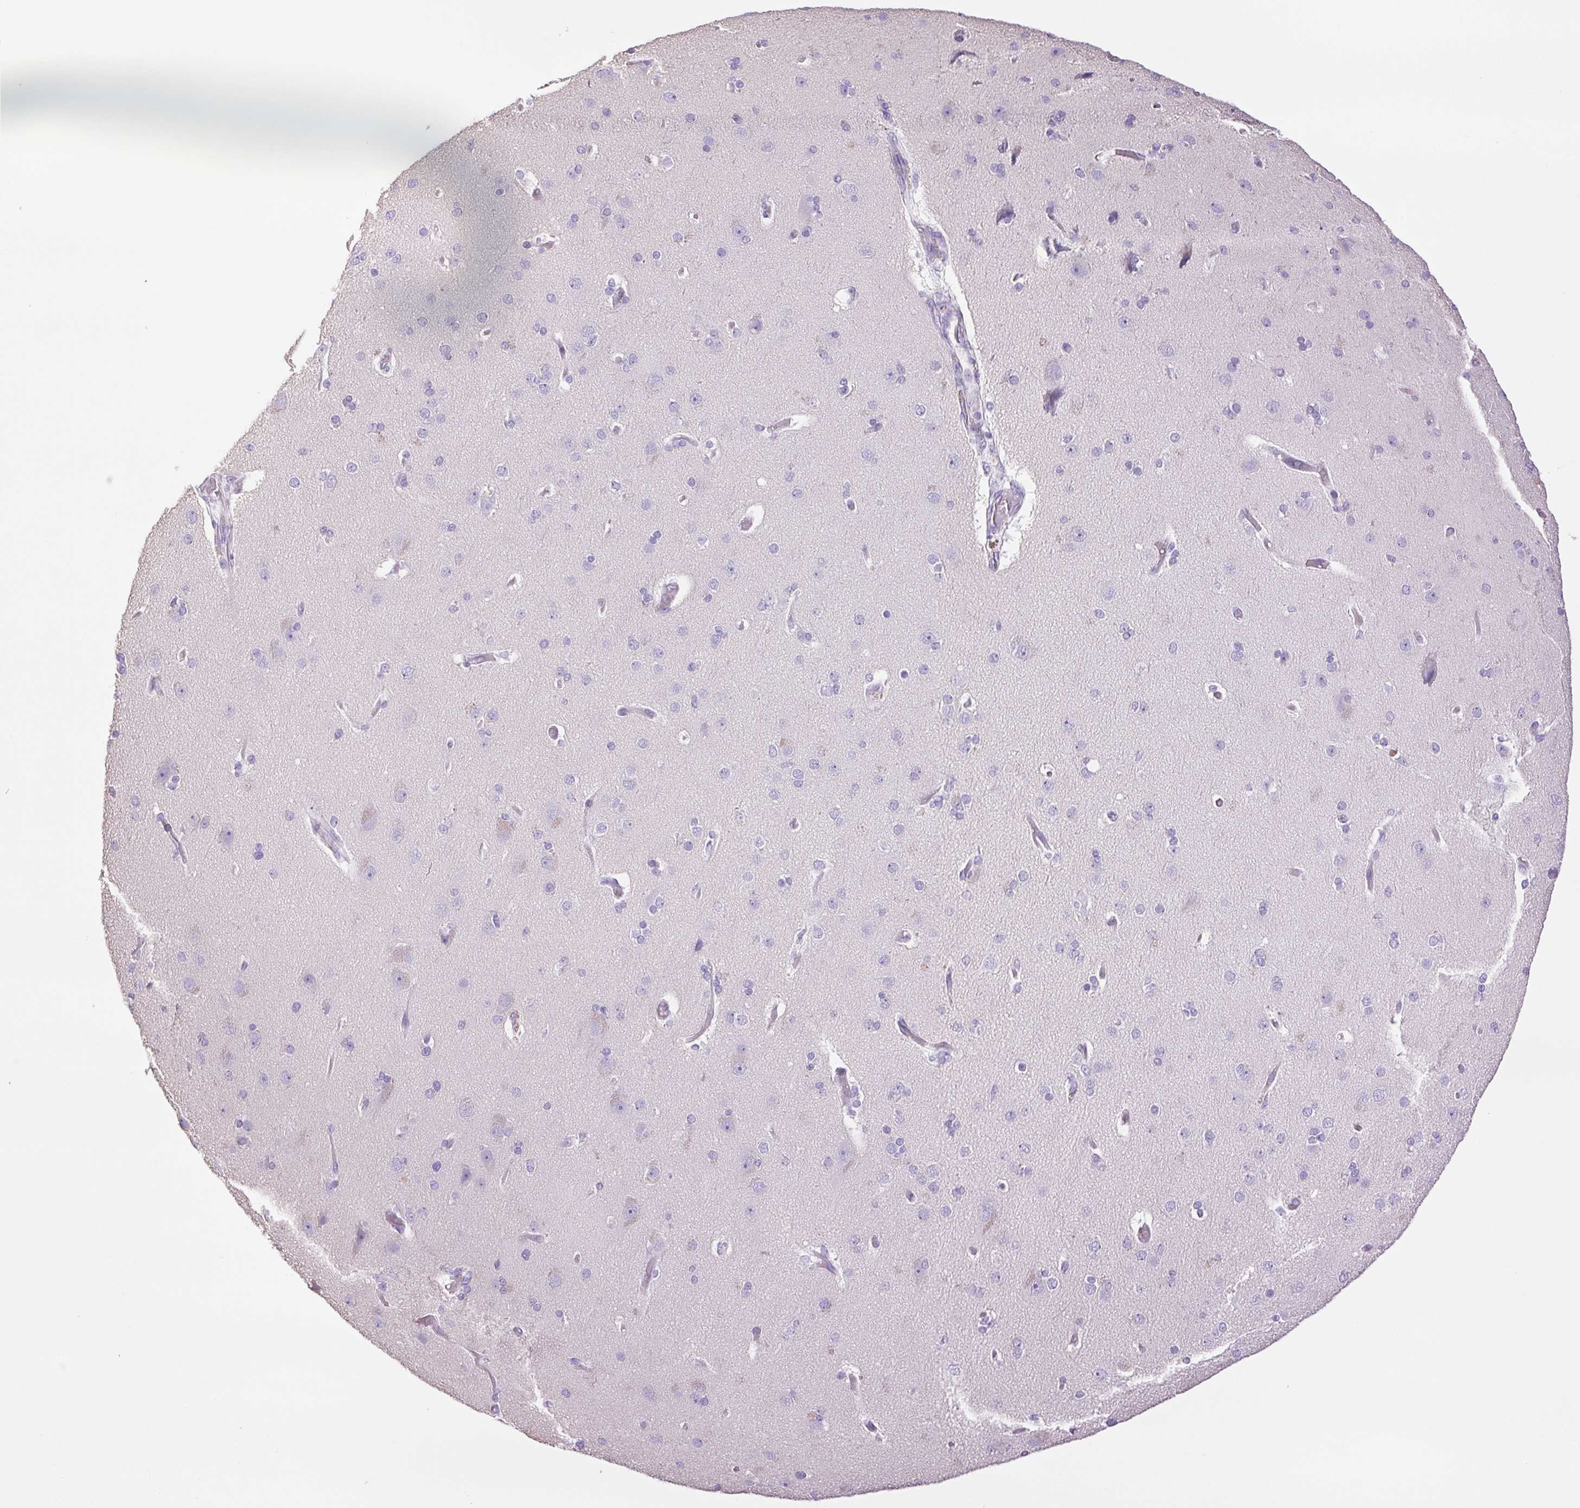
{"staining": {"intensity": "negative", "quantity": "none", "location": "none"}, "tissue": "cerebral cortex", "cell_type": "Endothelial cells", "image_type": "normal", "snomed": [{"axis": "morphology", "description": "Normal tissue, NOS"}, {"axis": "morphology", "description": "Glioma, malignant, High grade"}, {"axis": "topography", "description": "Cerebral cortex"}], "caption": "Immunohistochemistry image of unremarkable cerebral cortex: human cerebral cortex stained with DAB demonstrates no significant protein expression in endothelial cells.", "gene": "CDSN", "patient": {"sex": "male", "age": 71}}